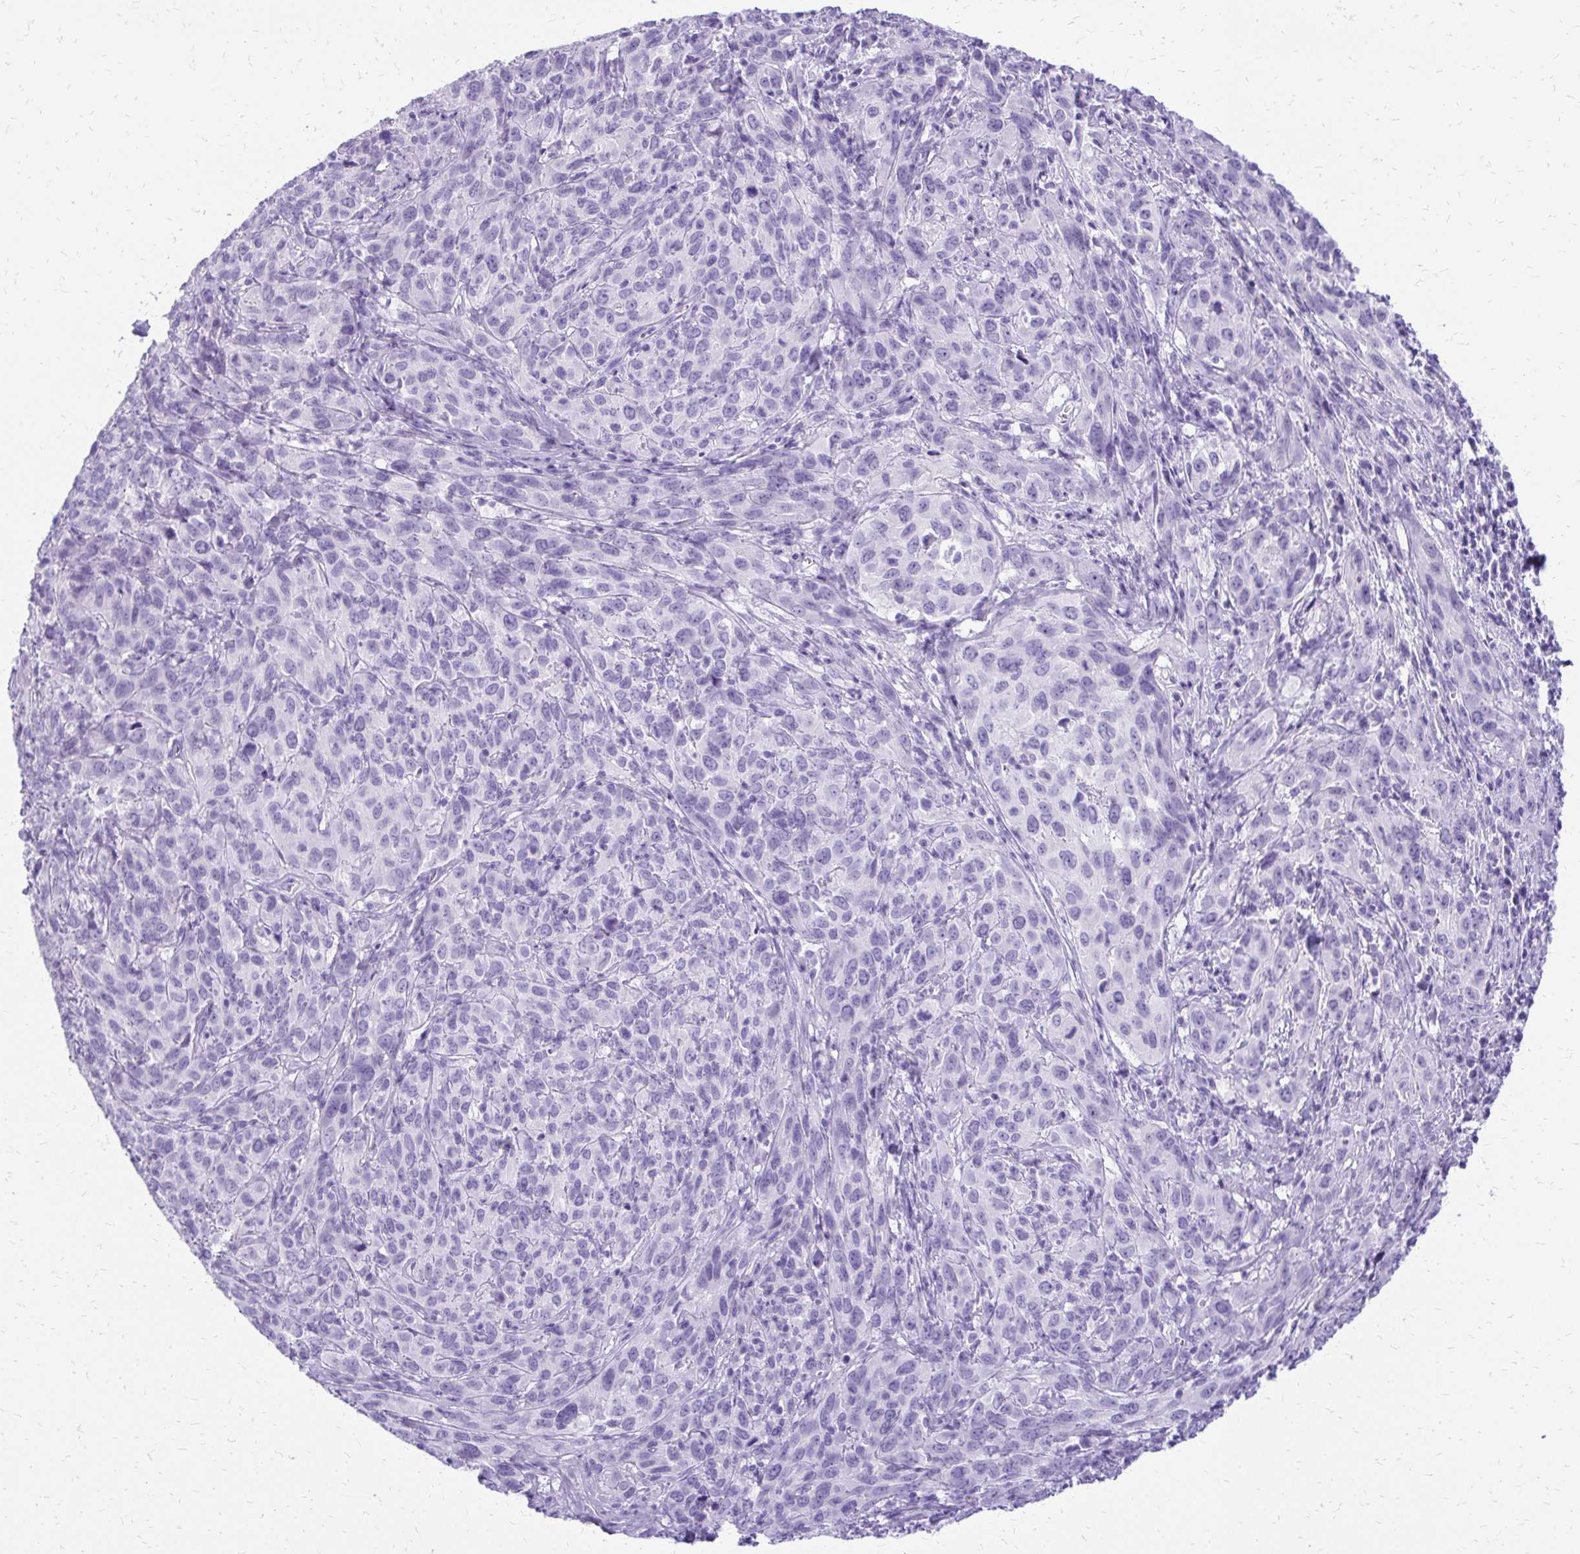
{"staining": {"intensity": "negative", "quantity": "none", "location": "none"}, "tissue": "cervical cancer", "cell_type": "Tumor cells", "image_type": "cancer", "snomed": [{"axis": "morphology", "description": "Squamous cell carcinoma, NOS"}, {"axis": "topography", "description": "Cervix"}], "caption": "The micrograph displays no staining of tumor cells in cervical squamous cell carcinoma. (DAB (3,3'-diaminobenzidine) immunohistochemistry, high magnification).", "gene": "SLC32A1", "patient": {"sex": "female", "age": 51}}